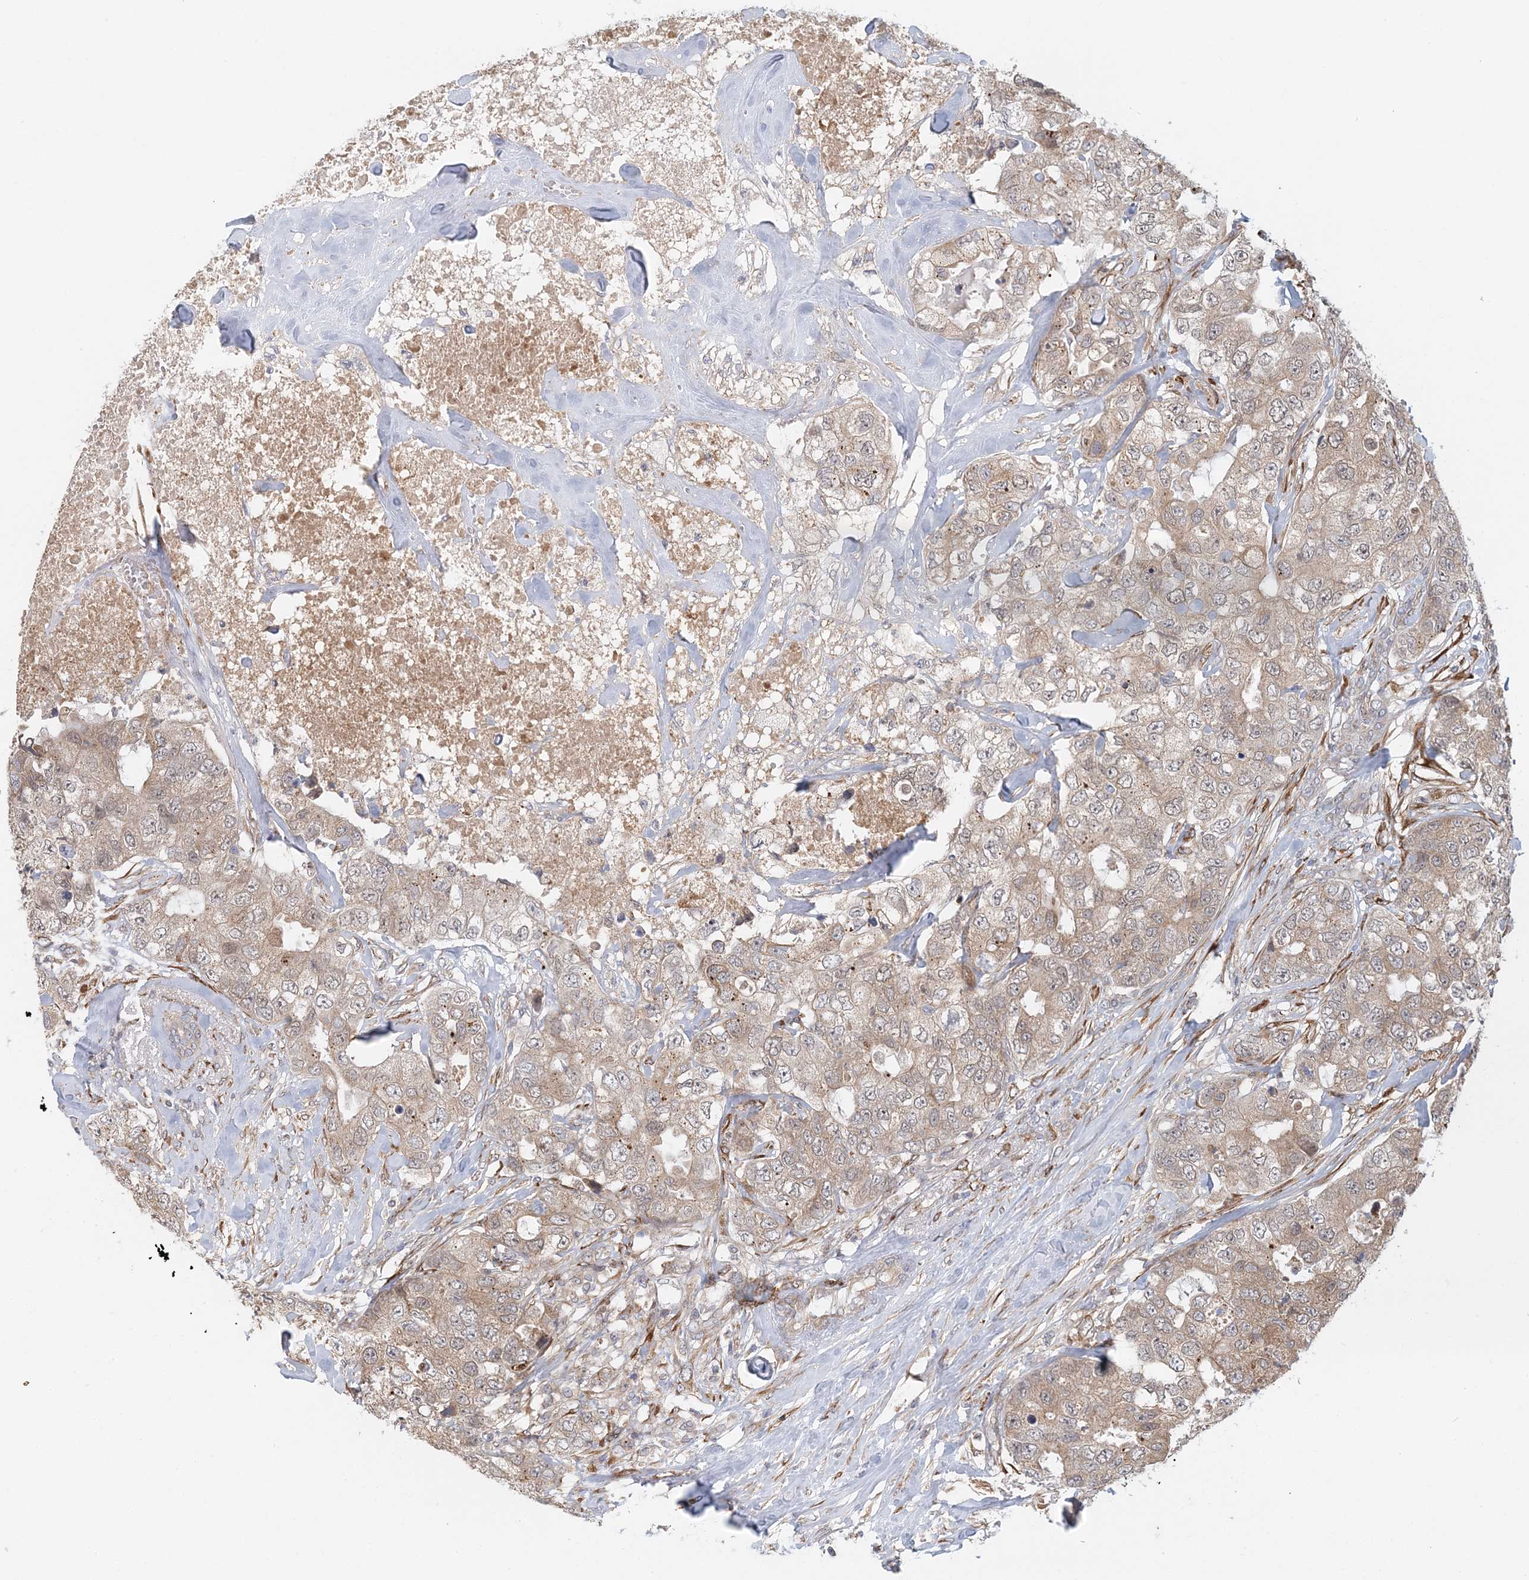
{"staining": {"intensity": "moderate", "quantity": ">75%", "location": "cytoplasmic/membranous"}, "tissue": "breast cancer", "cell_type": "Tumor cells", "image_type": "cancer", "snomed": [{"axis": "morphology", "description": "Duct carcinoma"}, {"axis": "topography", "description": "Breast"}], "caption": "Protein expression analysis of breast cancer (infiltrating ductal carcinoma) demonstrates moderate cytoplasmic/membranous staining in approximately >75% of tumor cells. The protein of interest is stained brown, and the nuclei are stained in blue (DAB (3,3'-diaminobenzidine) IHC with brightfield microscopy, high magnification).", "gene": "PCYOX1L", "patient": {"sex": "female", "age": 62}}